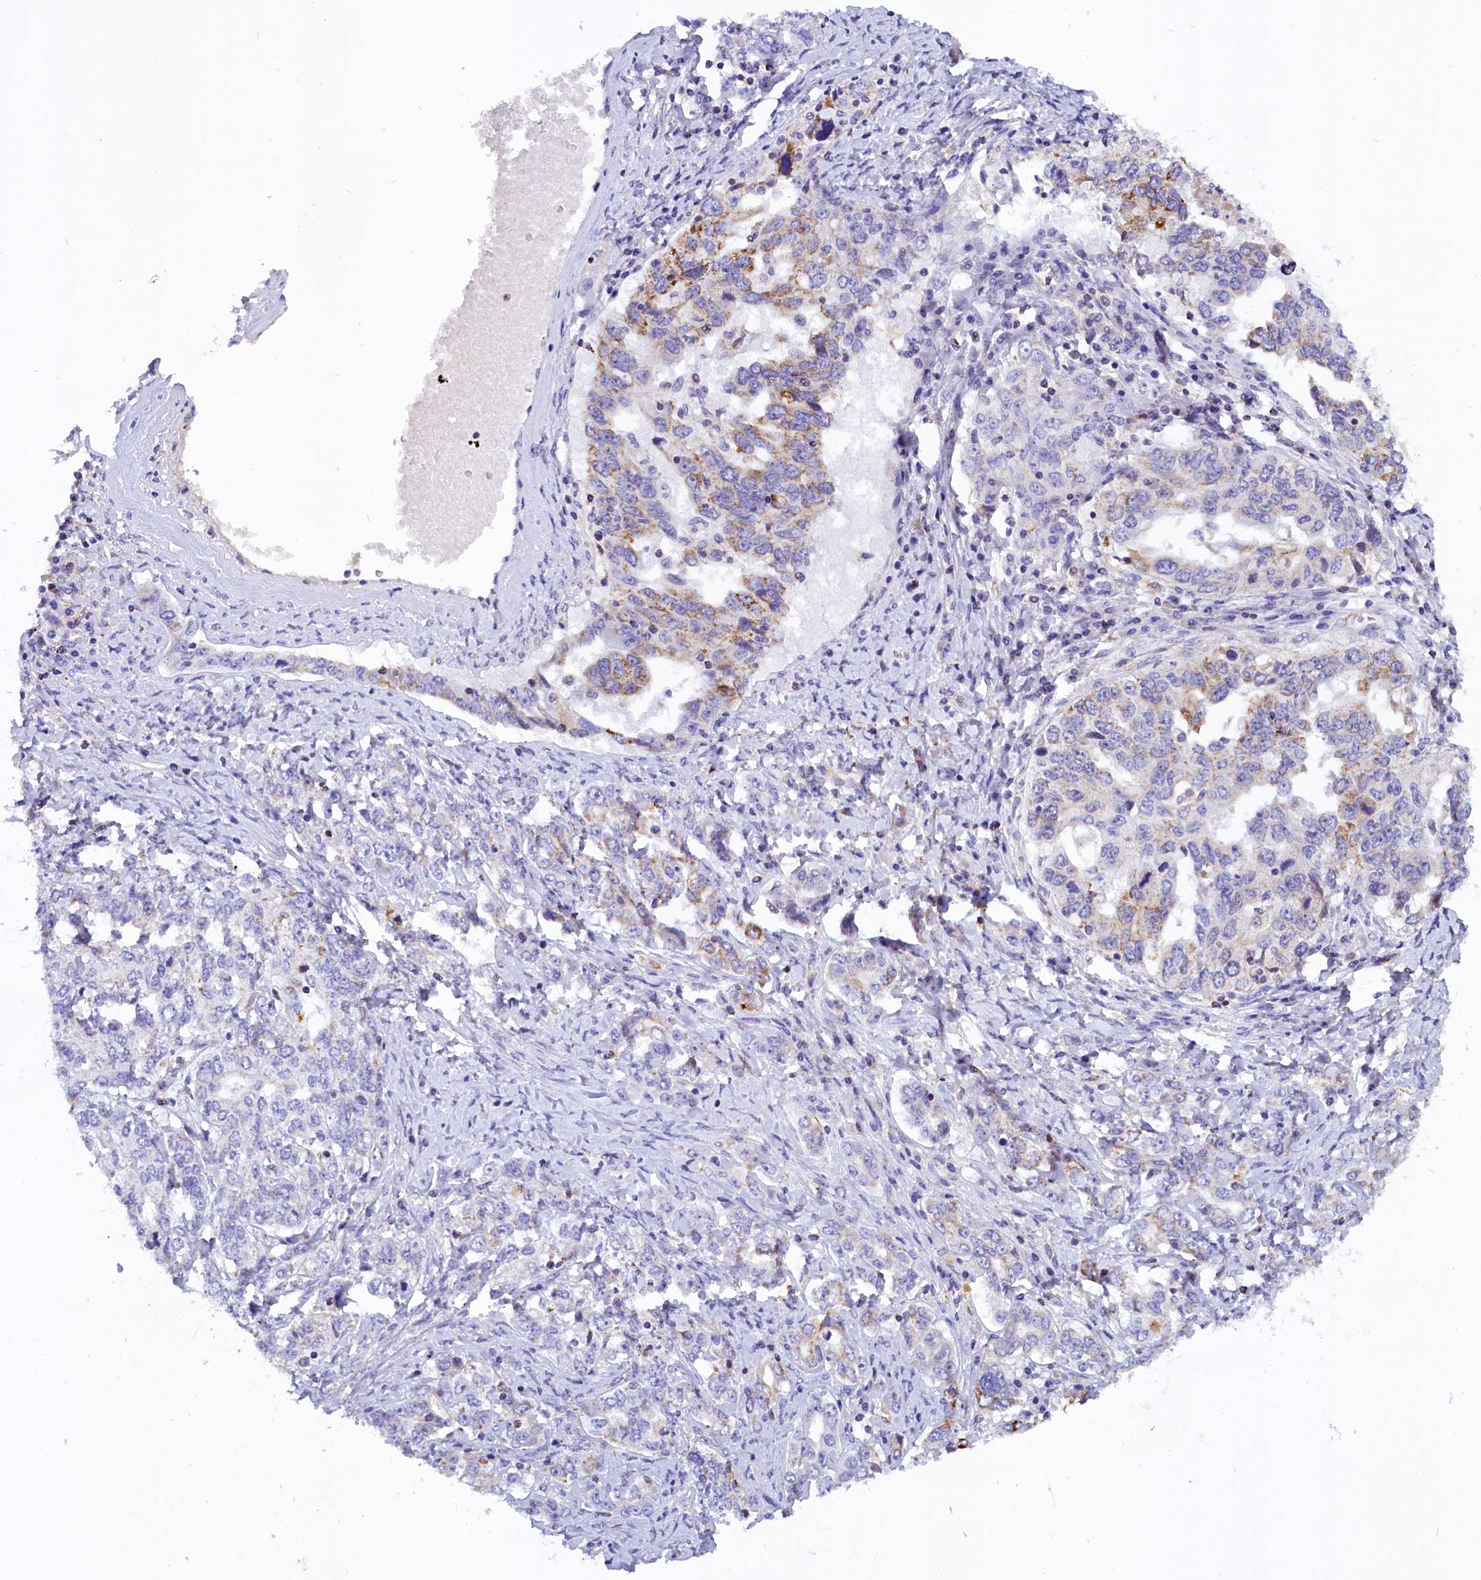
{"staining": {"intensity": "moderate", "quantity": "25%-75%", "location": "cytoplasmic/membranous"}, "tissue": "ovarian cancer", "cell_type": "Tumor cells", "image_type": "cancer", "snomed": [{"axis": "morphology", "description": "Carcinoma, endometroid"}, {"axis": "topography", "description": "Ovary"}], "caption": "Protein expression analysis of human ovarian endometroid carcinoma reveals moderate cytoplasmic/membranous expression in about 25%-75% of tumor cells. Immunohistochemistry stains the protein of interest in brown and the nuclei are stained blue.", "gene": "ABAT", "patient": {"sex": "female", "age": 62}}